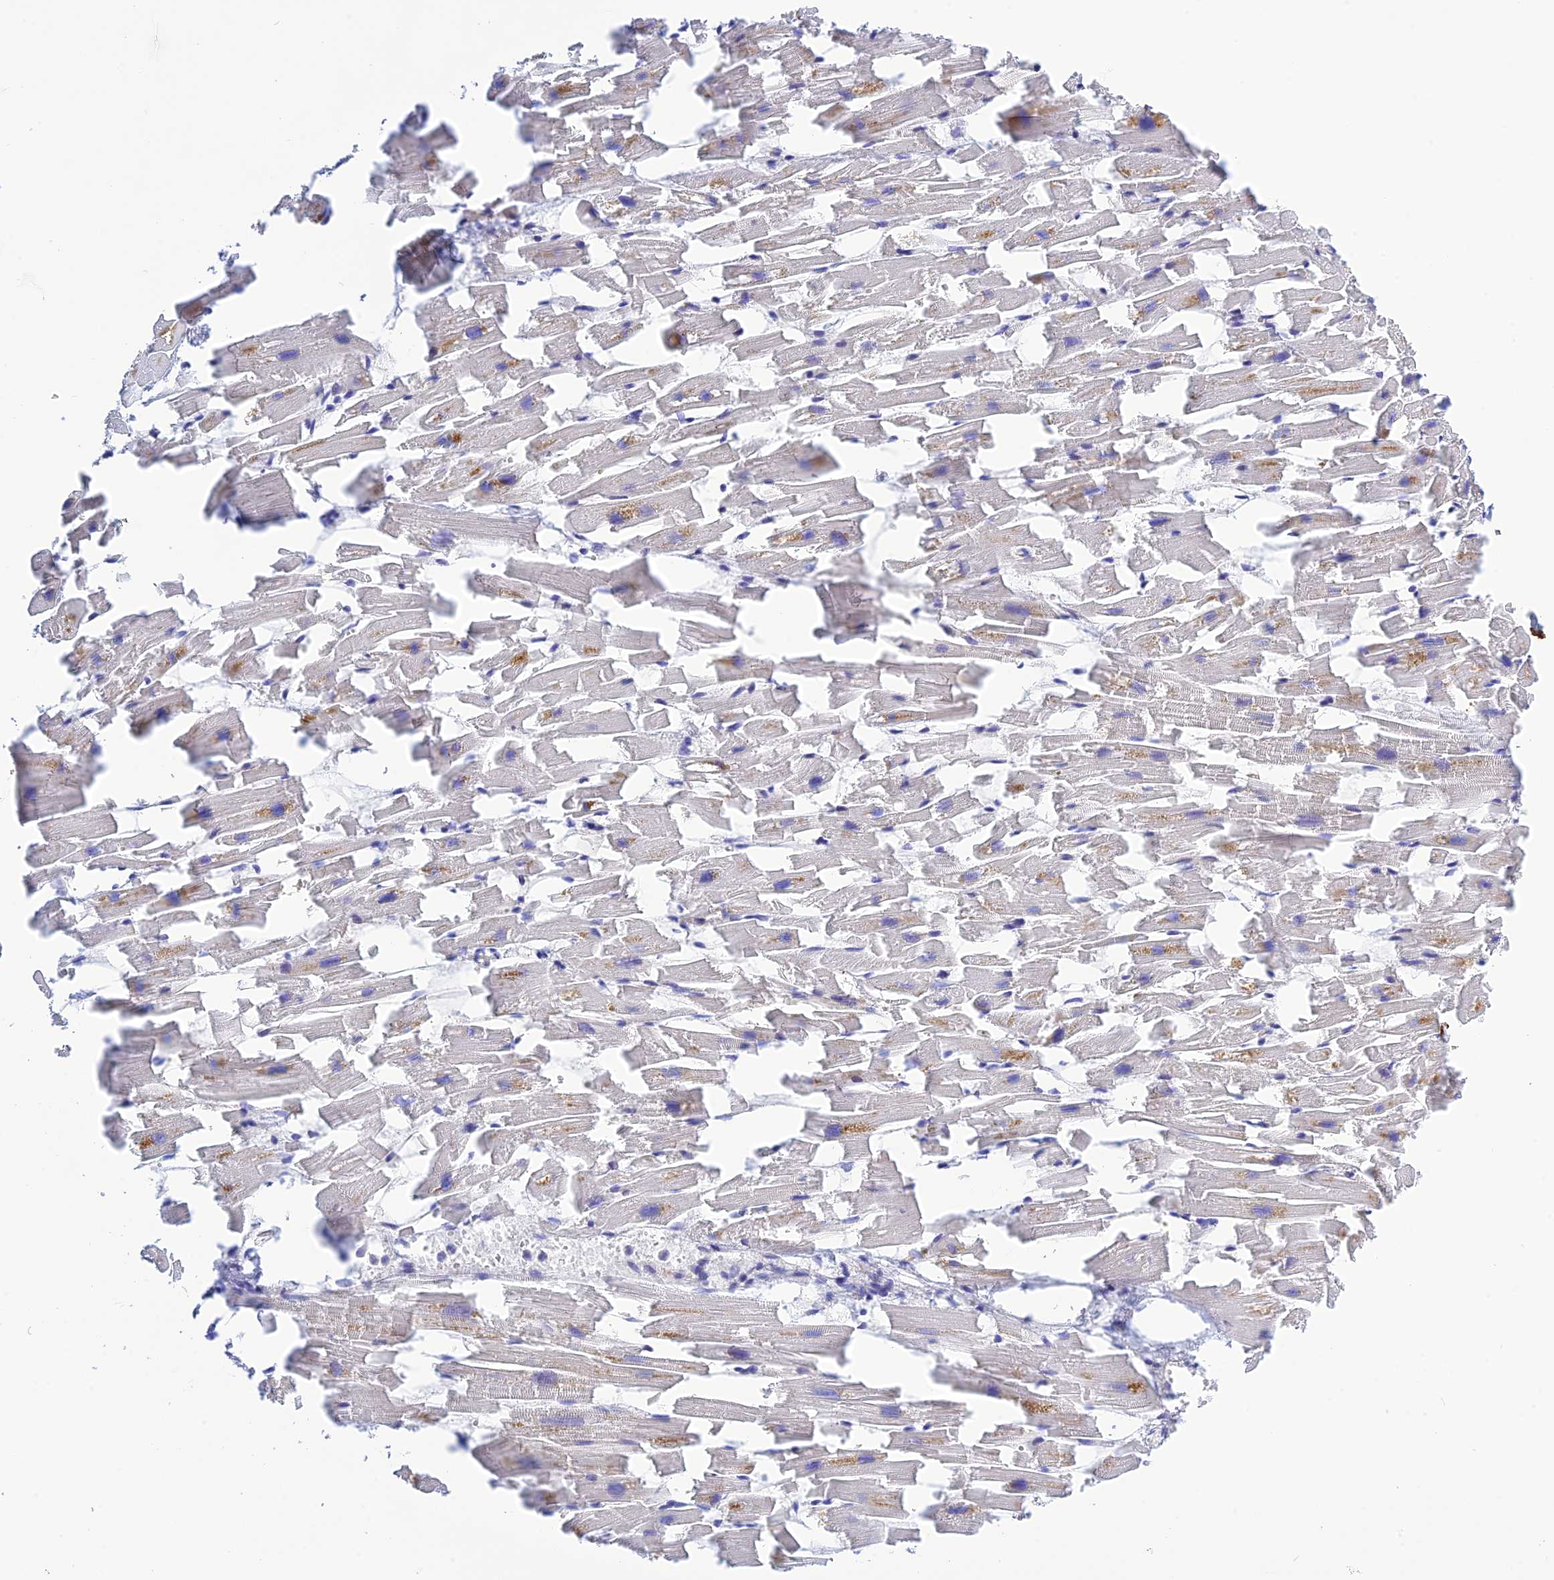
{"staining": {"intensity": "negative", "quantity": "none", "location": "none"}, "tissue": "heart muscle", "cell_type": "Cardiomyocytes", "image_type": "normal", "snomed": [{"axis": "morphology", "description": "Normal tissue, NOS"}, {"axis": "topography", "description": "Heart"}], "caption": "This image is of unremarkable heart muscle stained with IHC to label a protein in brown with the nuclei are counter-stained blue. There is no positivity in cardiomyocytes.", "gene": "ZDHHC16", "patient": {"sex": "female", "age": 64}}